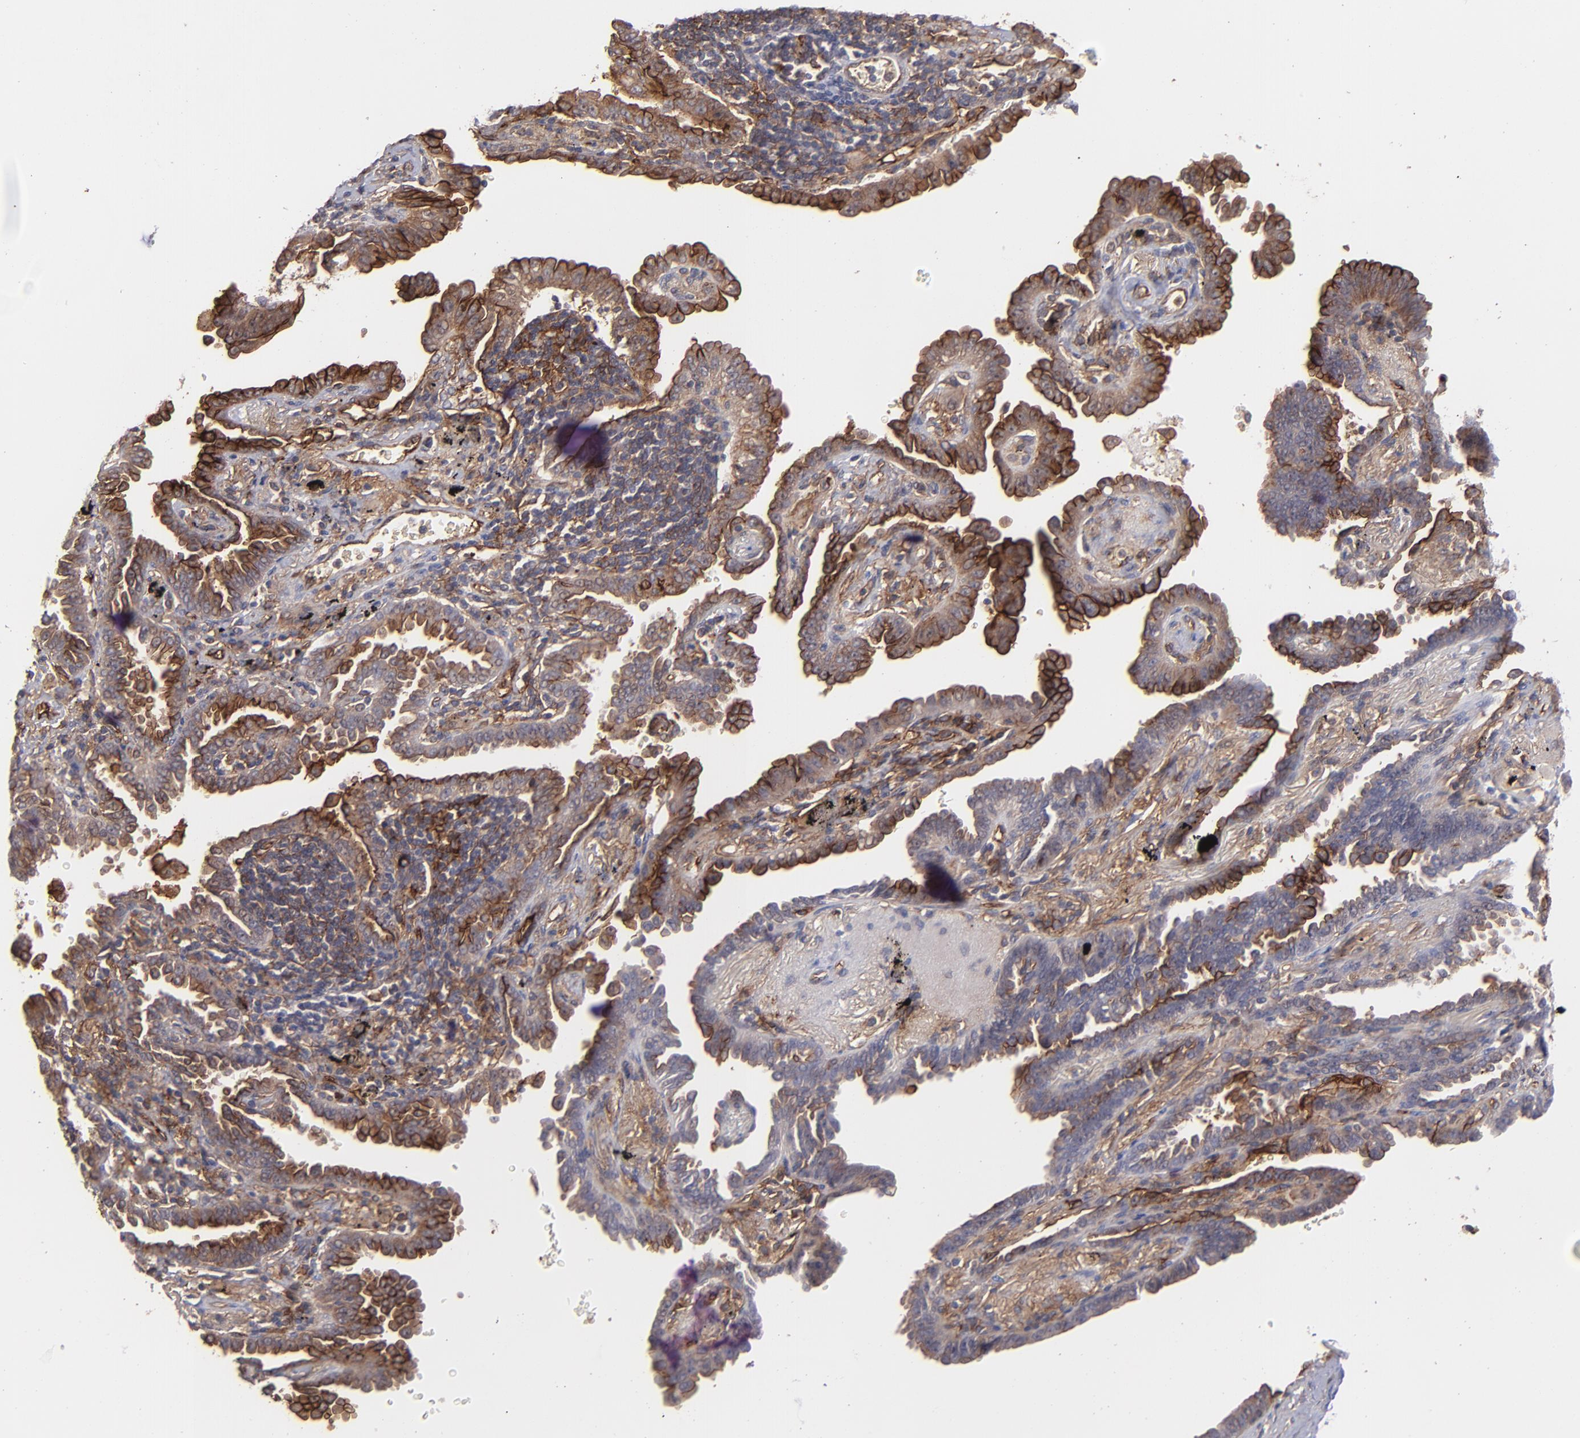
{"staining": {"intensity": "strong", "quantity": ">75%", "location": "cytoplasmic/membranous"}, "tissue": "lung cancer", "cell_type": "Tumor cells", "image_type": "cancer", "snomed": [{"axis": "morphology", "description": "Adenocarcinoma, NOS"}, {"axis": "topography", "description": "Lung"}], "caption": "Lung cancer stained with a brown dye shows strong cytoplasmic/membranous positive staining in approximately >75% of tumor cells.", "gene": "ICAM1", "patient": {"sex": "female", "age": 64}}